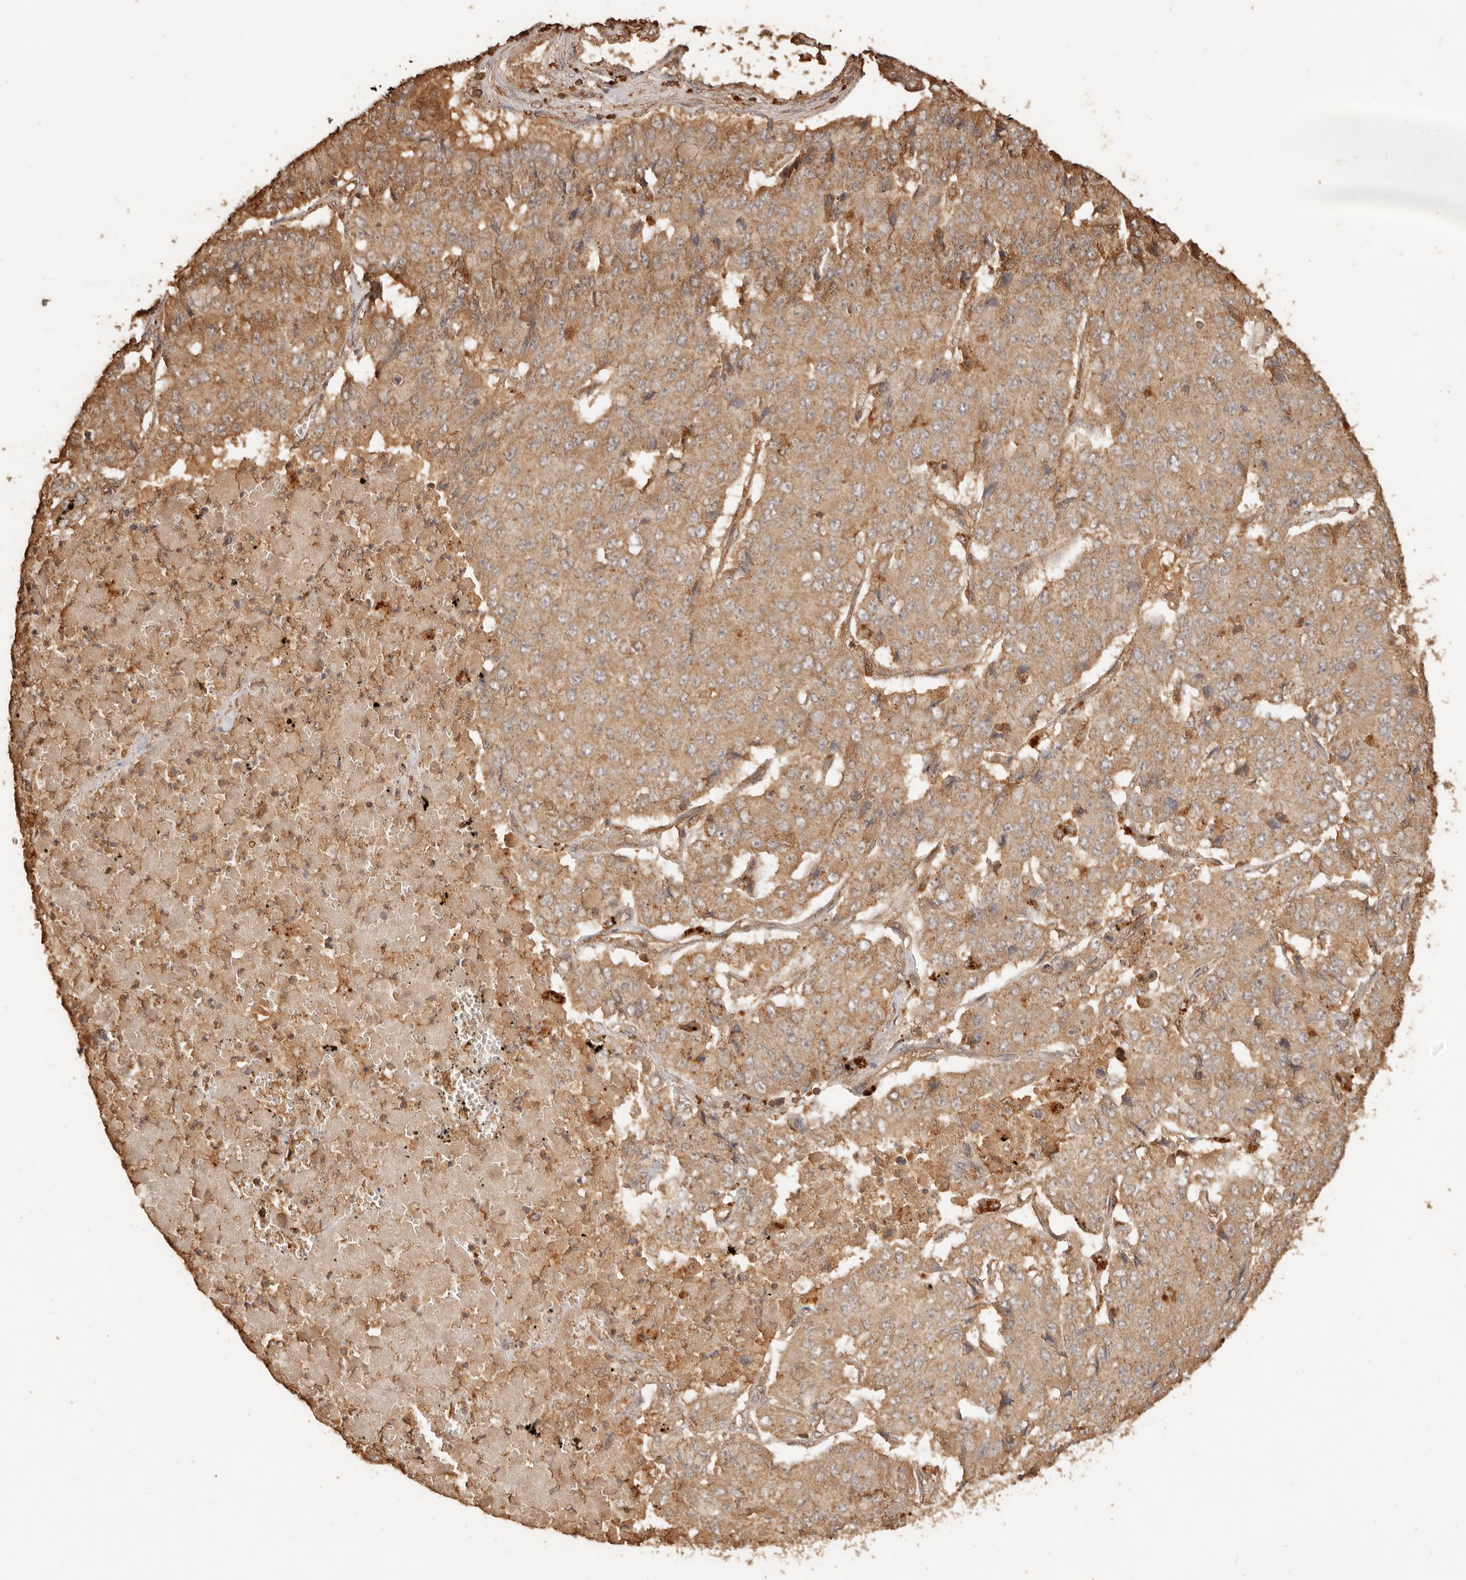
{"staining": {"intensity": "moderate", "quantity": ">75%", "location": "cytoplasmic/membranous"}, "tissue": "pancreatic cancer", "cell_type": "Tumor cells", "image_type": "cancer", "snomed": [{"axis": "morphology", "description": "Adenocarcinoma, NOS"}, {"axis": "topography", "description": "Pancreas"}], "caption": "Human pancreatic cancer stained with a protein marker displays moderate staining in tumor cells.", "gene": "FAM180B", "patient": {"sex": "male", "age": 50}}